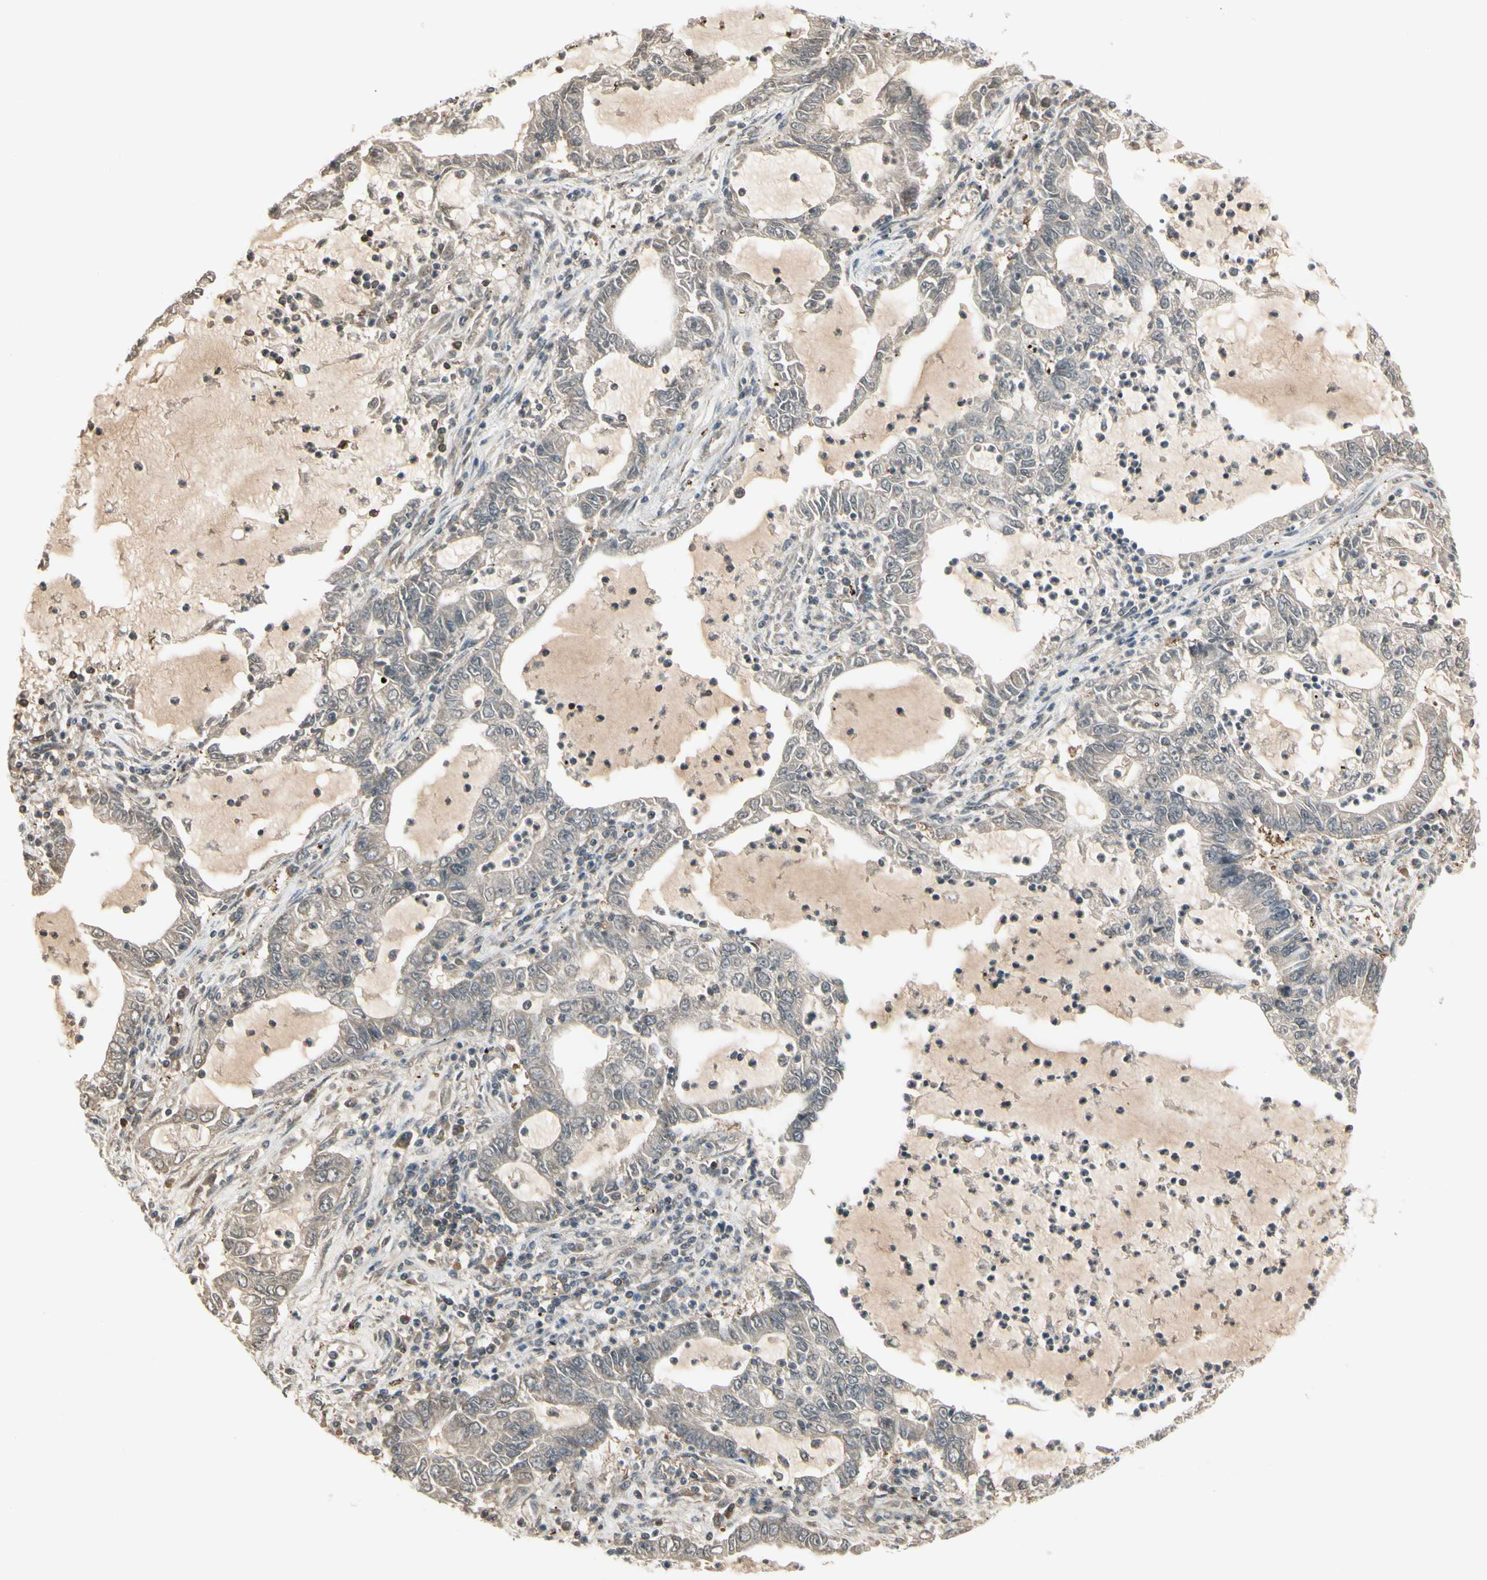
{"staining": {"intensity": "weak", "quantity": ">75%", "location": "cytoplasmic/membranous"}, "tissue": "lung cancer", "cell_type": "Tumor cells", "image_type": "cancer", "snomed": [{"axis": "morphology", "description": "Adenocarcinoma, NOS"}, {"axis": "topography", "description": "Lung"}], "caption": "Tumor cells reveal low levels of weak cytoplasmic/membranous staining in about >75% of cells in human lung cancer.", "gene": "EVC", "patient": {"sex": "female", "age": 51}}